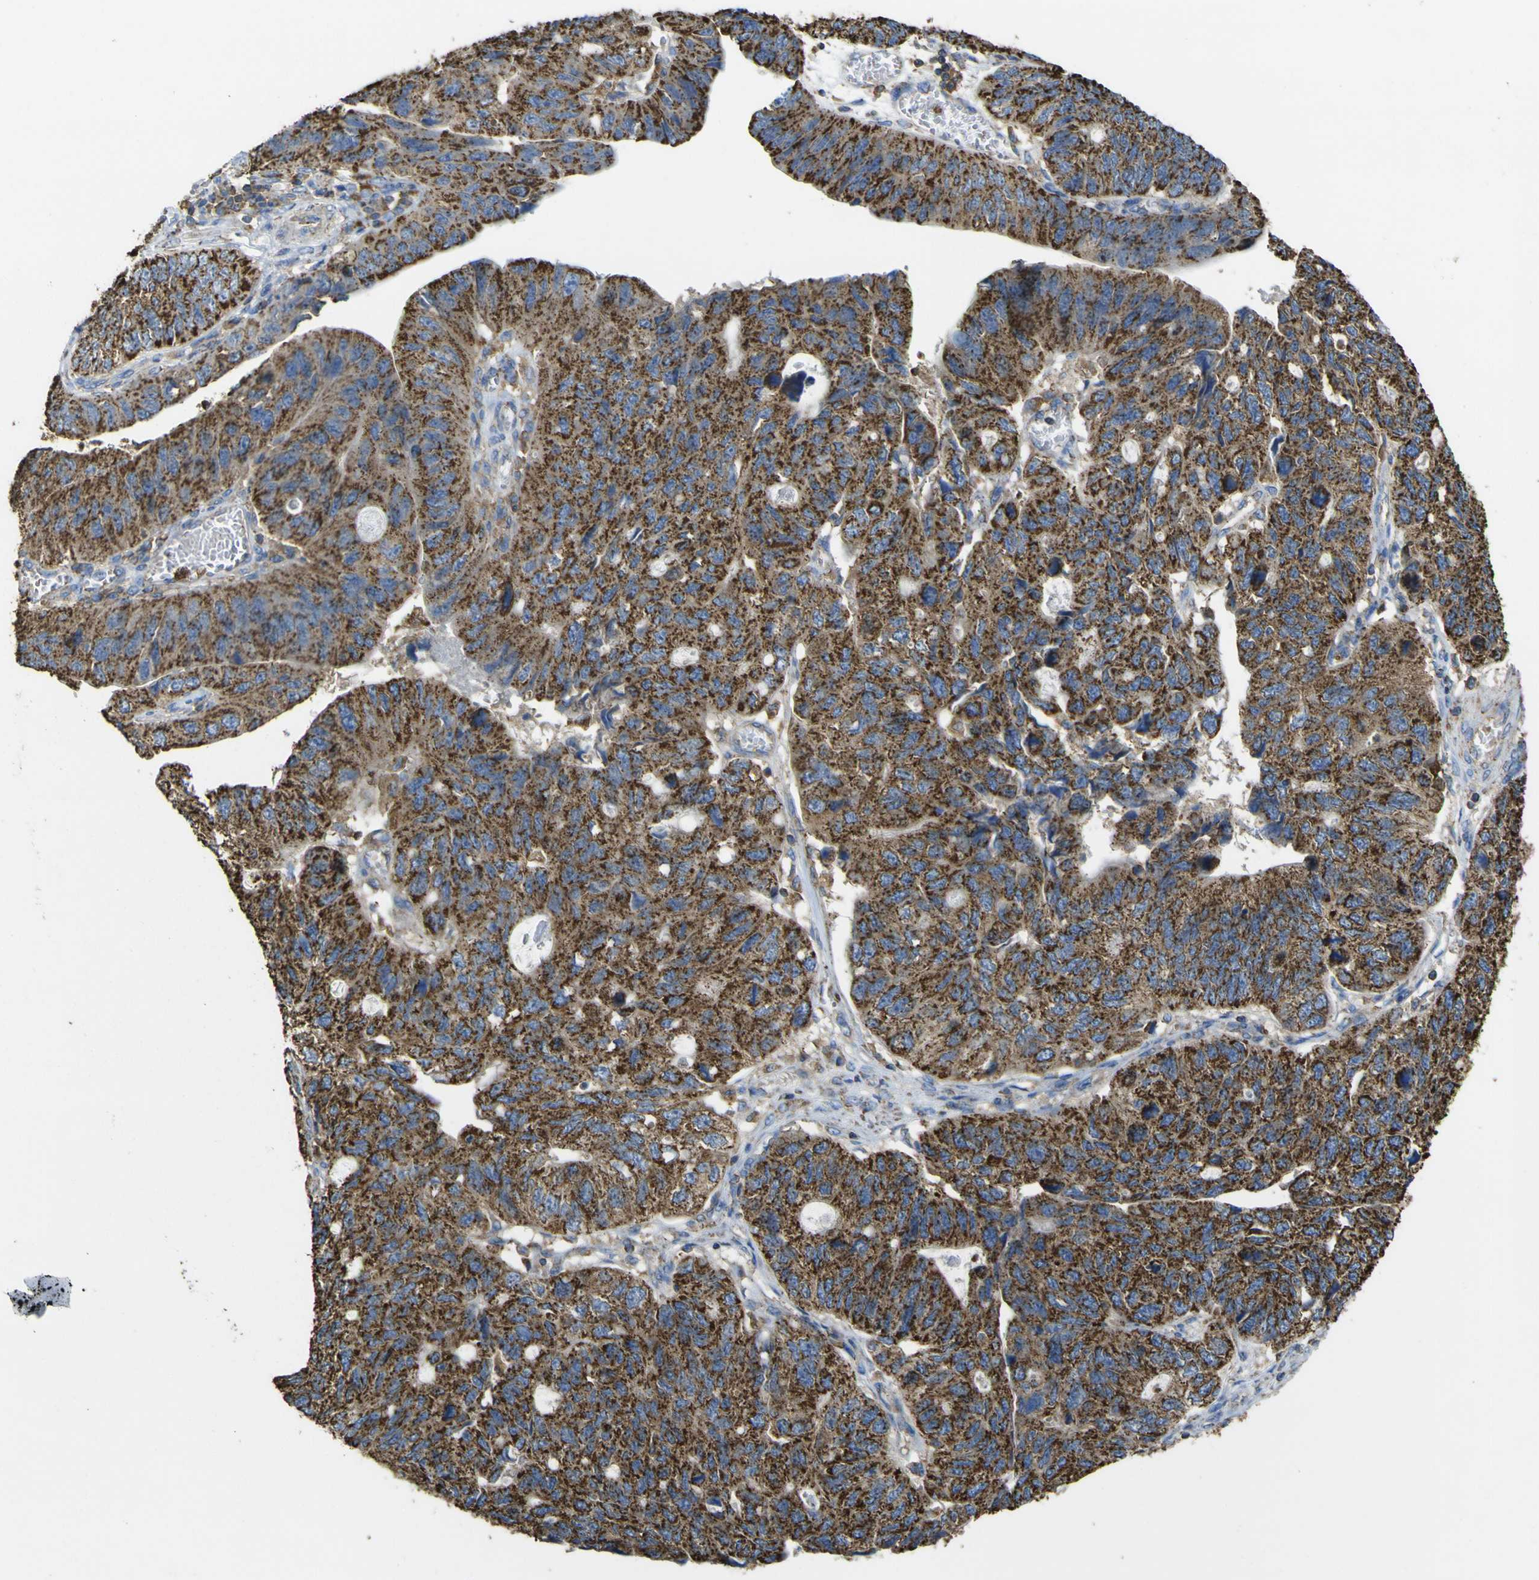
{"staining": {"intensity": "strong", "quantity": ">75%", "location": "cytoplasmic/membranous"}, "tissue": "stomach cancer", "cell_type": "Tumor cells", "image_type": "cancer", "snomed": [{"axis": "morphology", "description": "Adenocarcinoma, NOS"}, {"axis": "topography", "description": "Stomach"}], "caption": "The image displays a brown stain indicating the presence of a protein in the cytoplasmic/membranous of tumor cells in adenocarcinoma (stomach). The staining was performed using DAB to visualize the protein expression in brown, while the nuclei were stained in blue with hematoxylin (Magnification: 20x).", "gene": "ACSL3", "patient": {"sex": "male", "age": 59}}